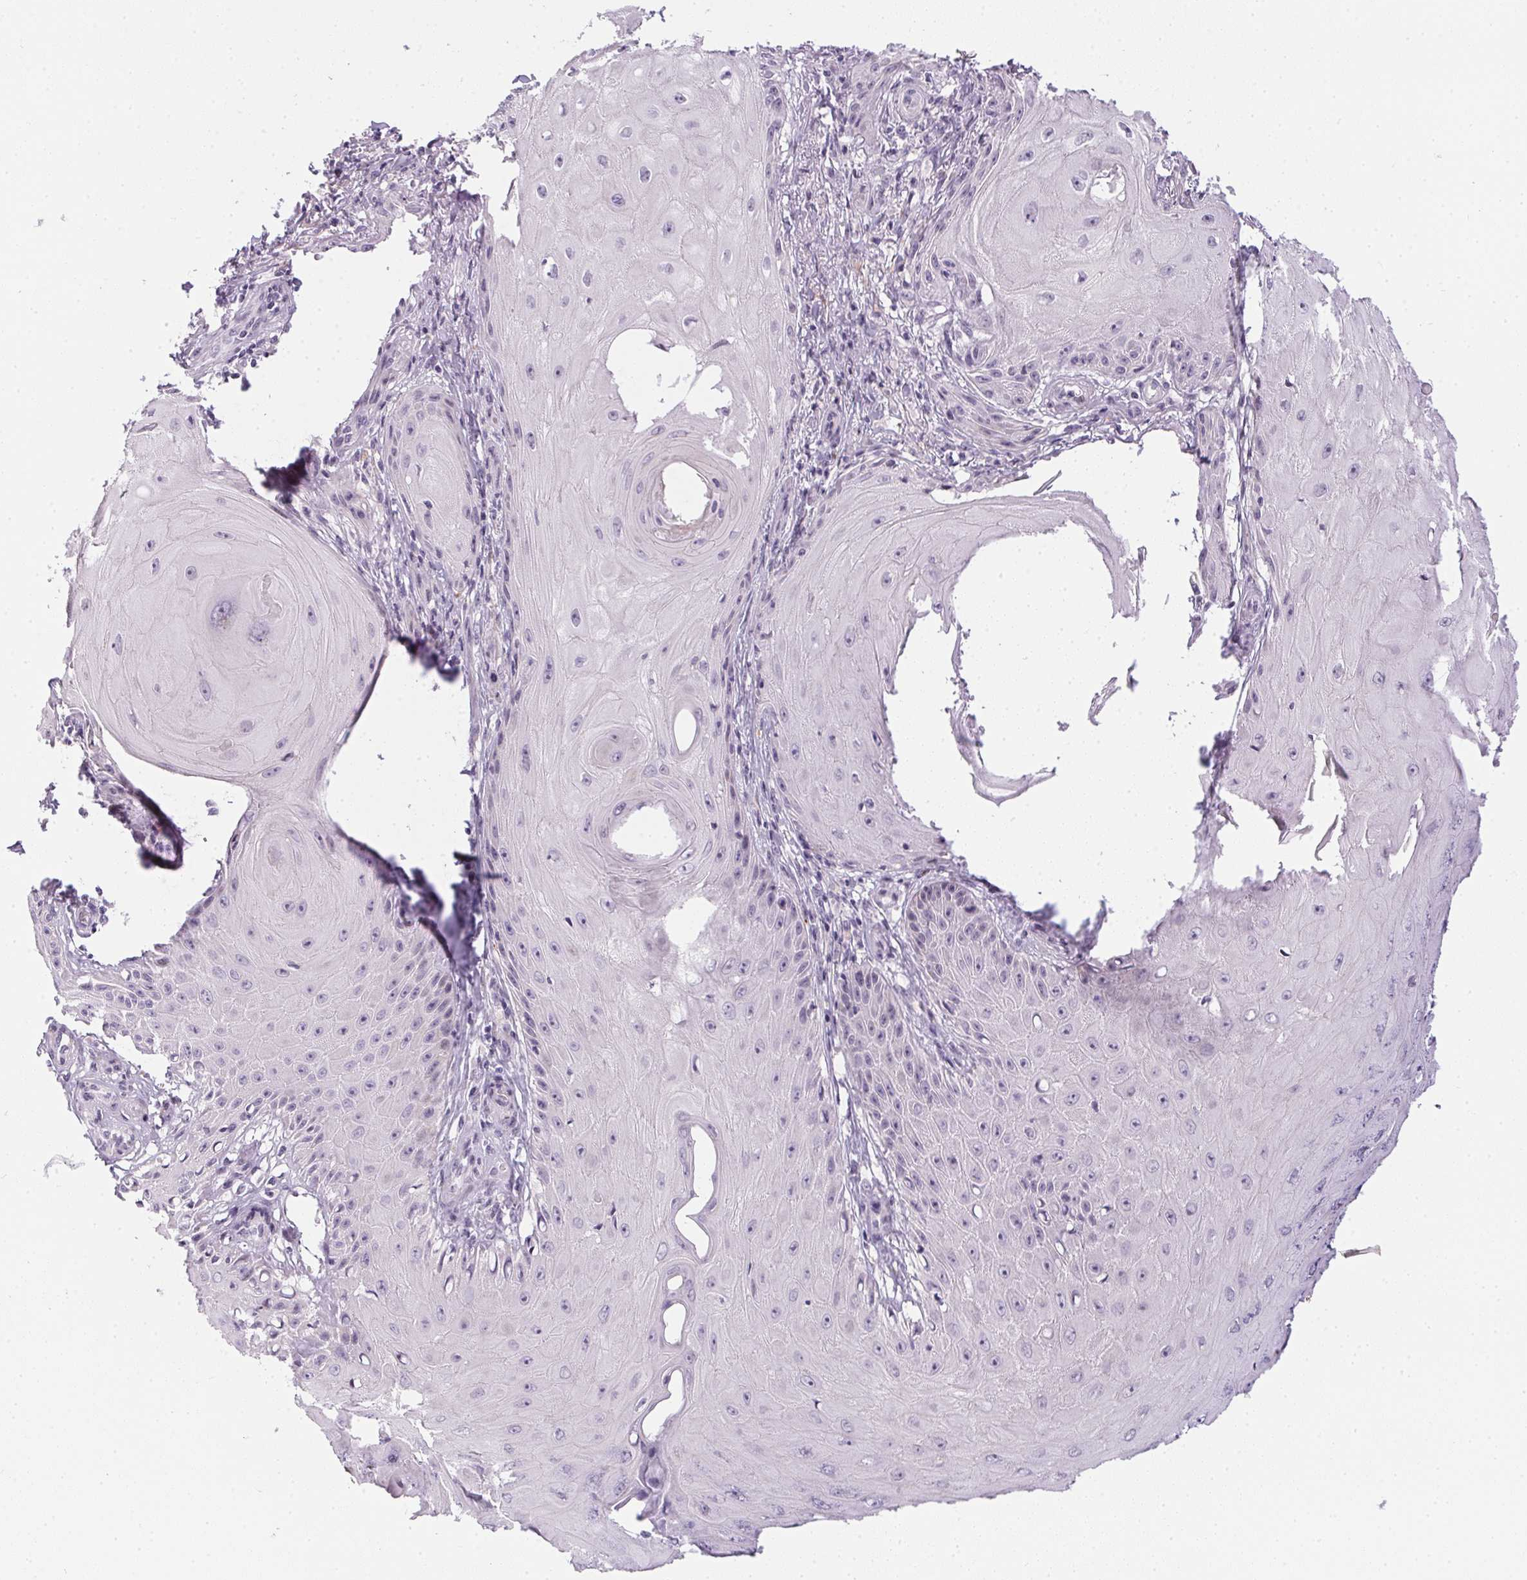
{"staining": {"intensity": "negative", "quantity": "none", "location": "none"}, "tissue": "skin cancer", "cell_type": "Tumor cells", "image_type": "cancer", "snomed": [{"axis": "morphology", "description": "Squamous cell carcinoma, NOS"}, {"axis": "topography", "description": "Skin"}], "caption": "This is an IHC histopathology image of squamous cell carcinoma (skin). There is no staining in tumor cells.", "gene": "GSDMC", "patient": {"sex": "female", "age": 77}}